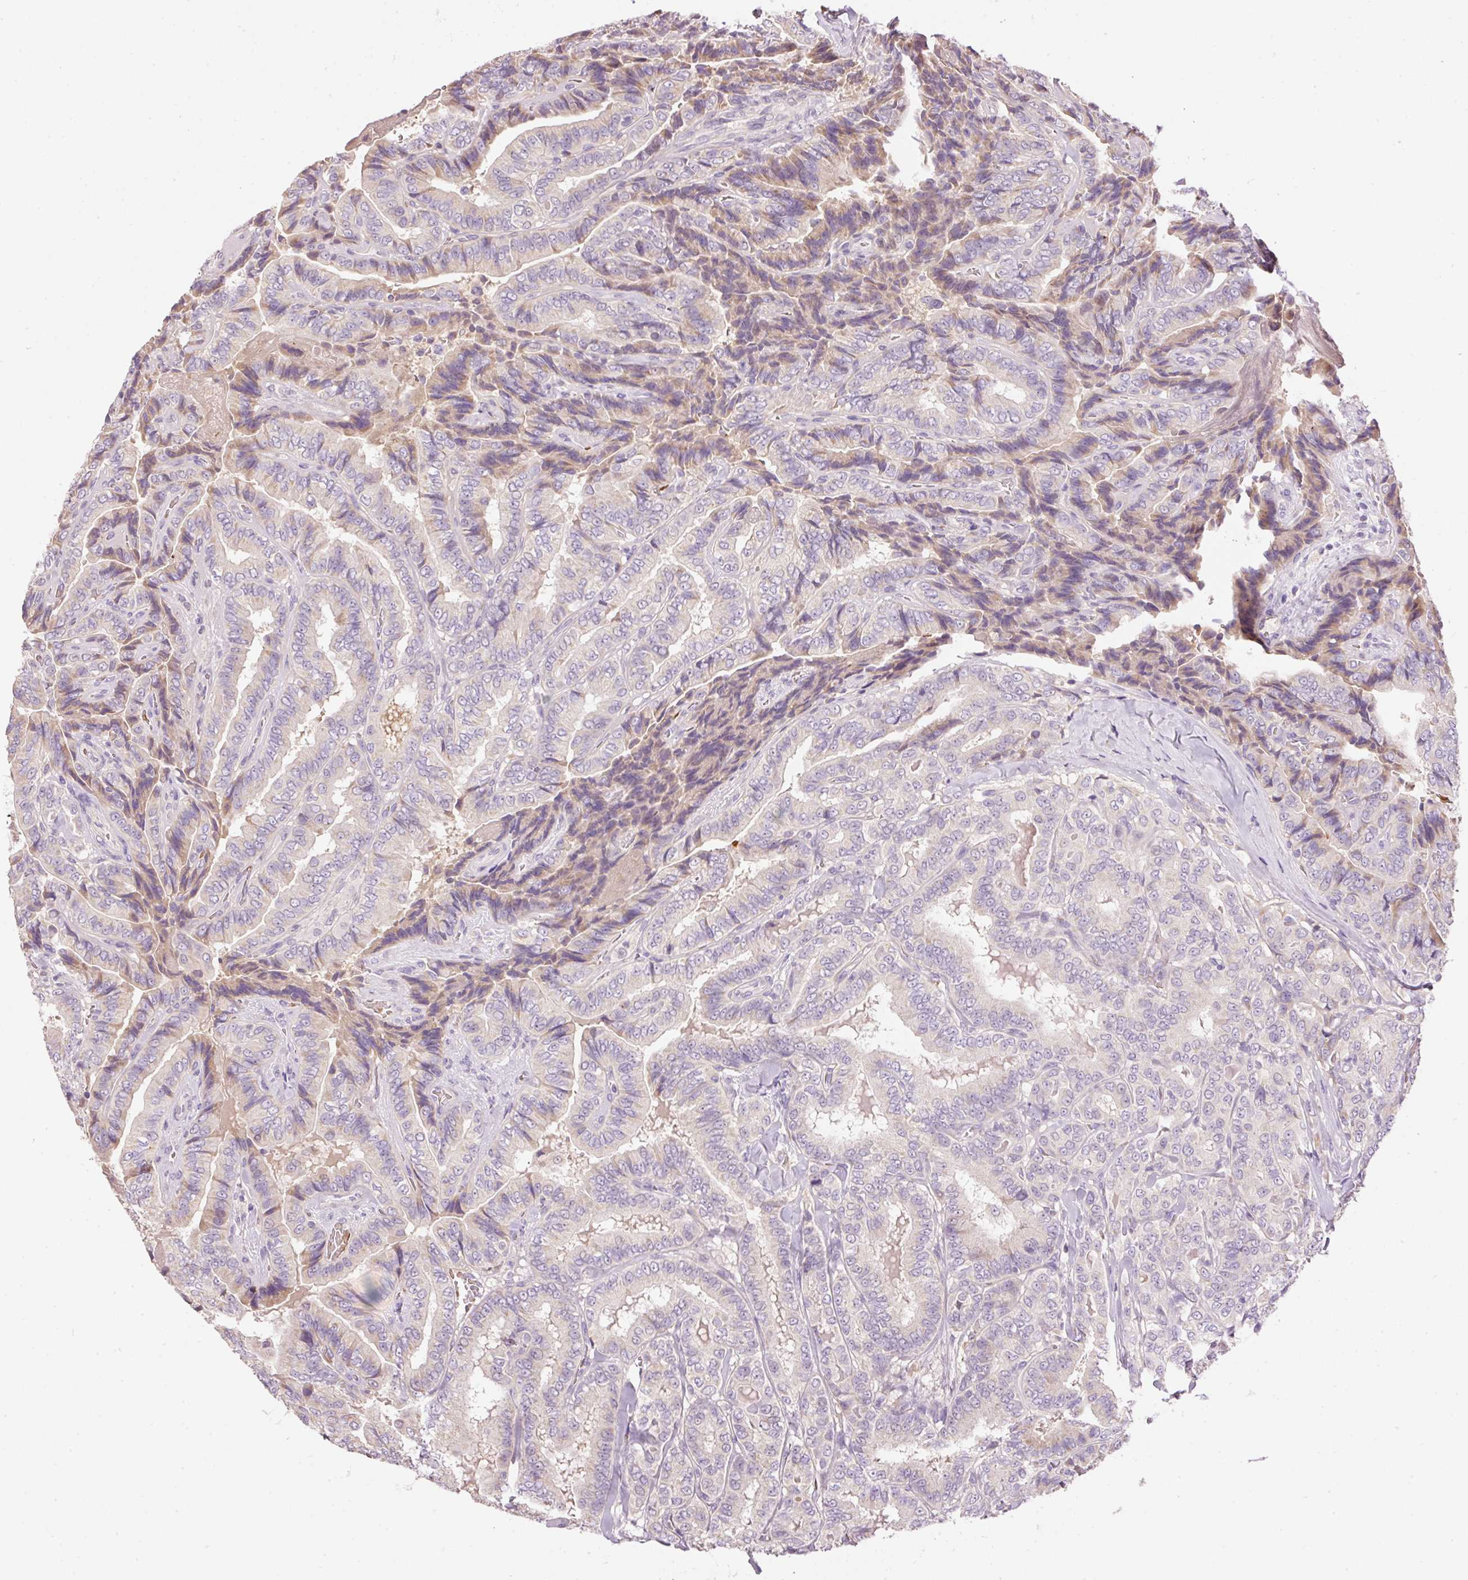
{"staining": {"intensity": "negative", "quantity": "none", "location": "none"}, "tissue": "thyroid cancer", "cell_type": "Tumor cells", "image_type": "cancer", "snomed": [{"axis": "morphology", "description": "Papillary adenocarcinoma, NOS"}, {"axis": "topography", "description": "Thyroid gland"}], "caption": "DAB (3,3'-diaminobenzidine) immunohistochemical staining of human thyroid cancer (papillary adenocarcinoma) exhibits no significant positivity in tumor cells.", "gene": "CMTM8", "patient": {"sex": "male", "age": 61}}